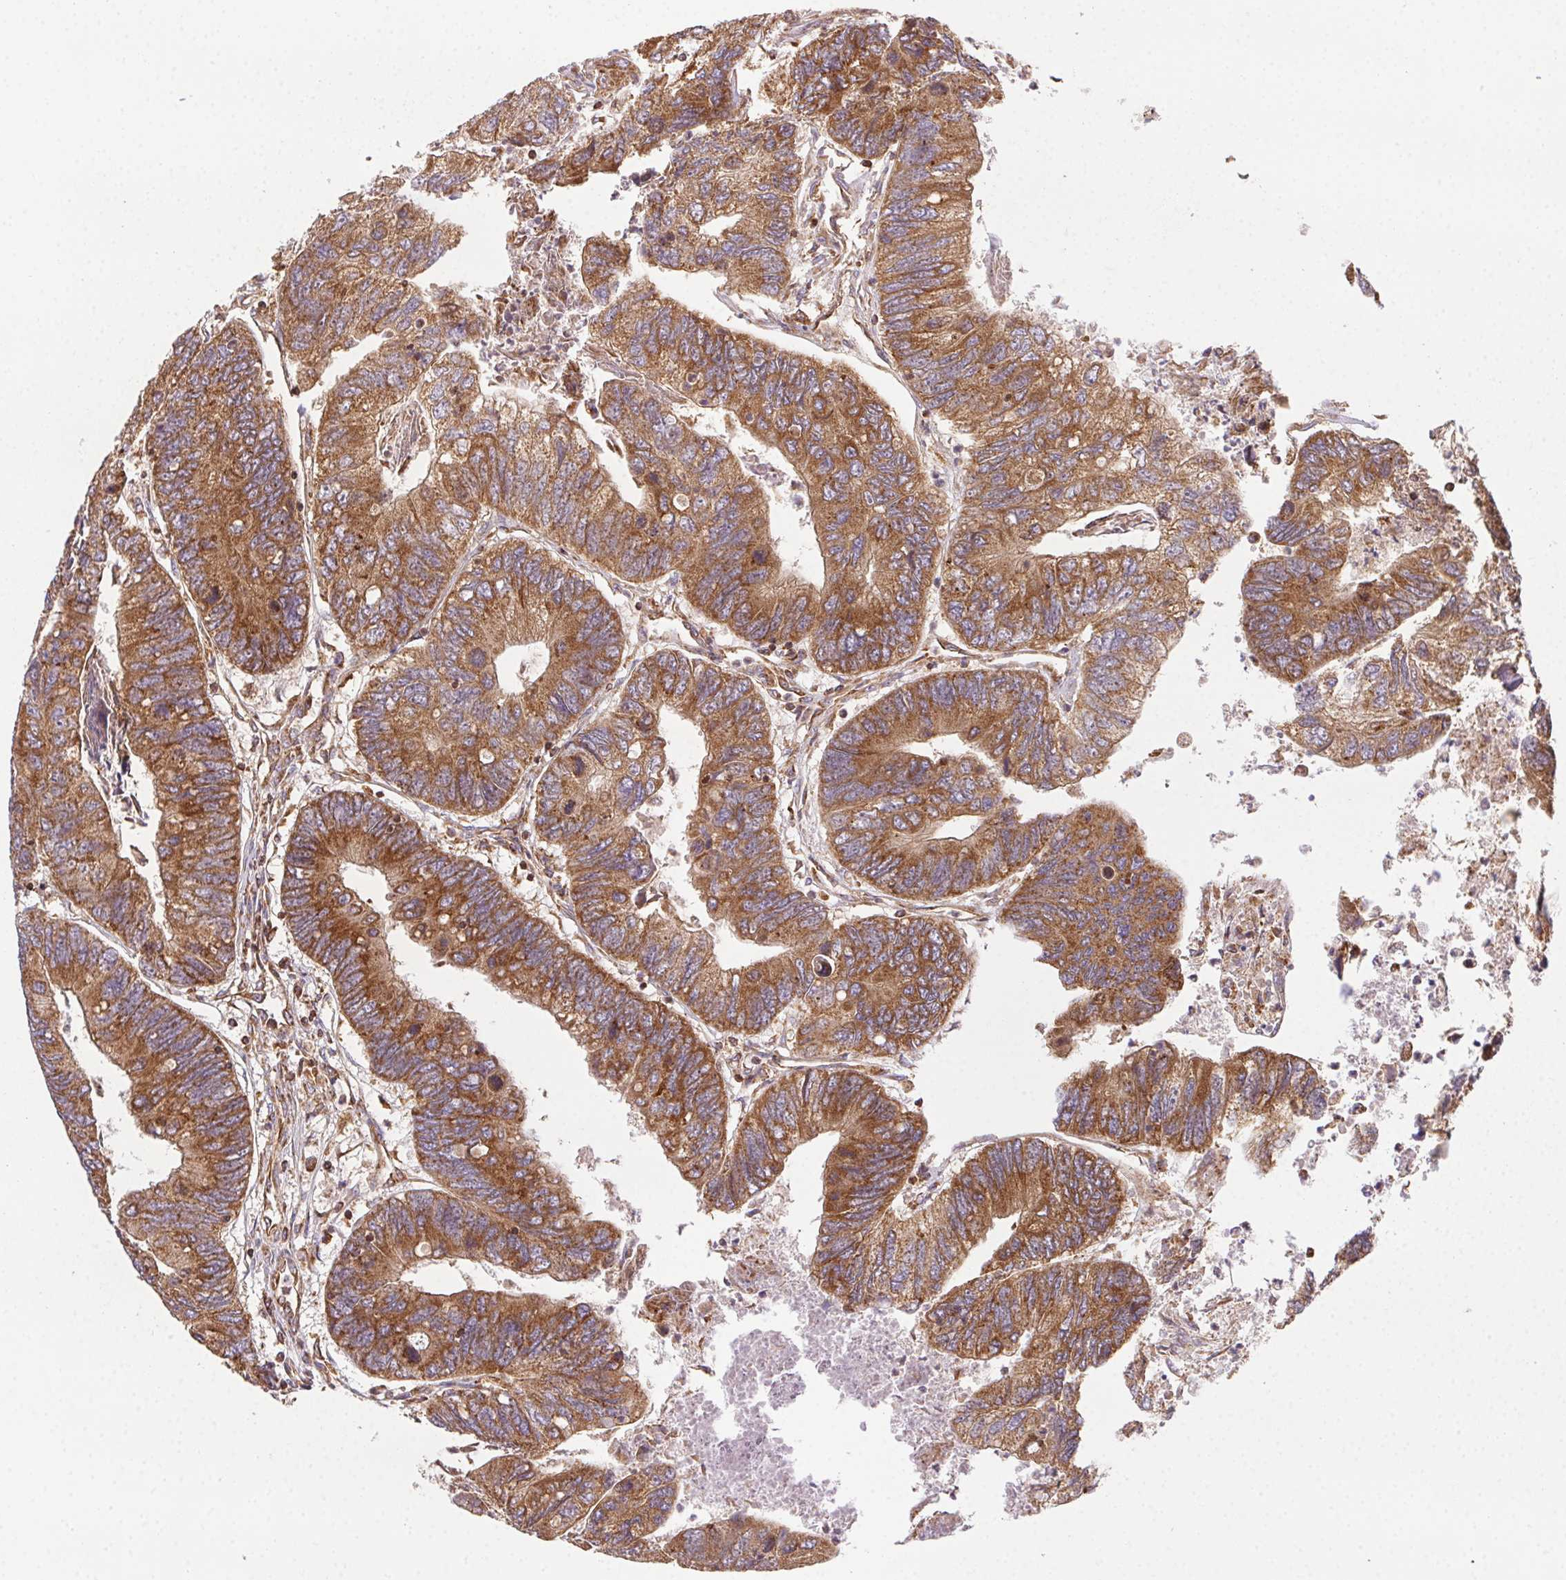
{"staining": {"intensity": "strong", "quantity": ">75%", "location": "cytoplasmic/membranous"}, "tissue": "colorectal cancer", "cell_type": "Tumor cells", "image_type": "cancer", "snomed": [{"axis": "morphology", "description": "Adenocarcinoma, NOS"}, {"axis": "topography", "description": "Colon"}], "caption": "Strong cytoplasmic/membranous staining for a protein is present in approximately >75% of tumor cells of colorectal adenocarcinoma using immunohistochemistry (IHC).", "gene": "CLPB", "patient": {"sex": "female", "age": 67}}